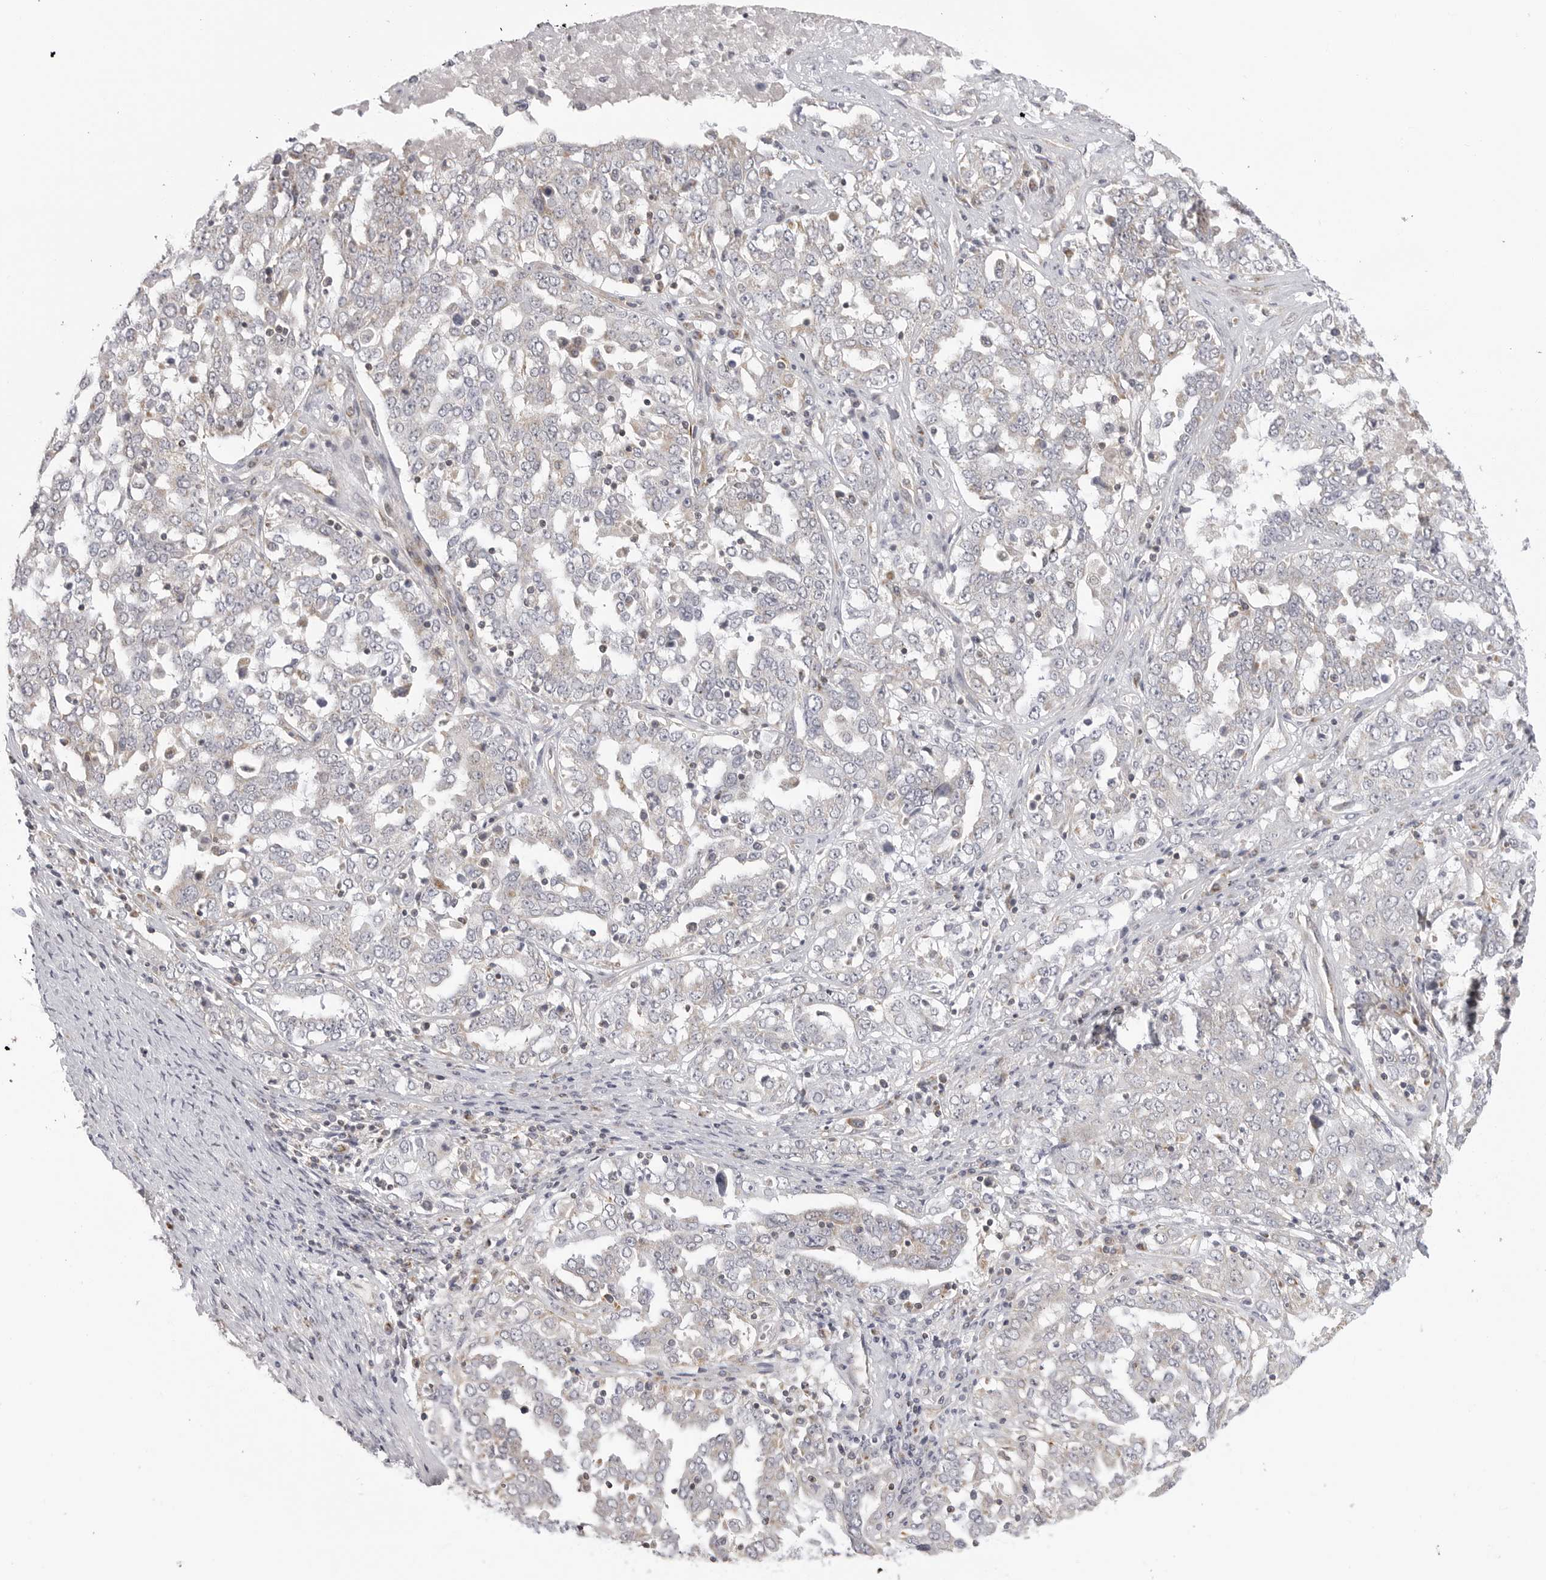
{"staining": {"intensity": "weak", "quantity": "25%-75%", "location": "cytoplasmic/membranous"}, "tissue": "ovarian cancer", "cell_type": "Tumor cells", "image_type": "cancer", "snomed": [{"axis": "morphology", "description": "Carcinoma, endometroid"}, {"axis": "topography", "description": "Ovary"}], "caption": "Protein positivity by immunohistochemistry (IHC) displays weak cytoplasmic/membranous positivity in about 25%-75% of tumor cells in ovarian cancer.", "gene": "MAP7D1", "patient": {"sex": "female", "age": 62}}